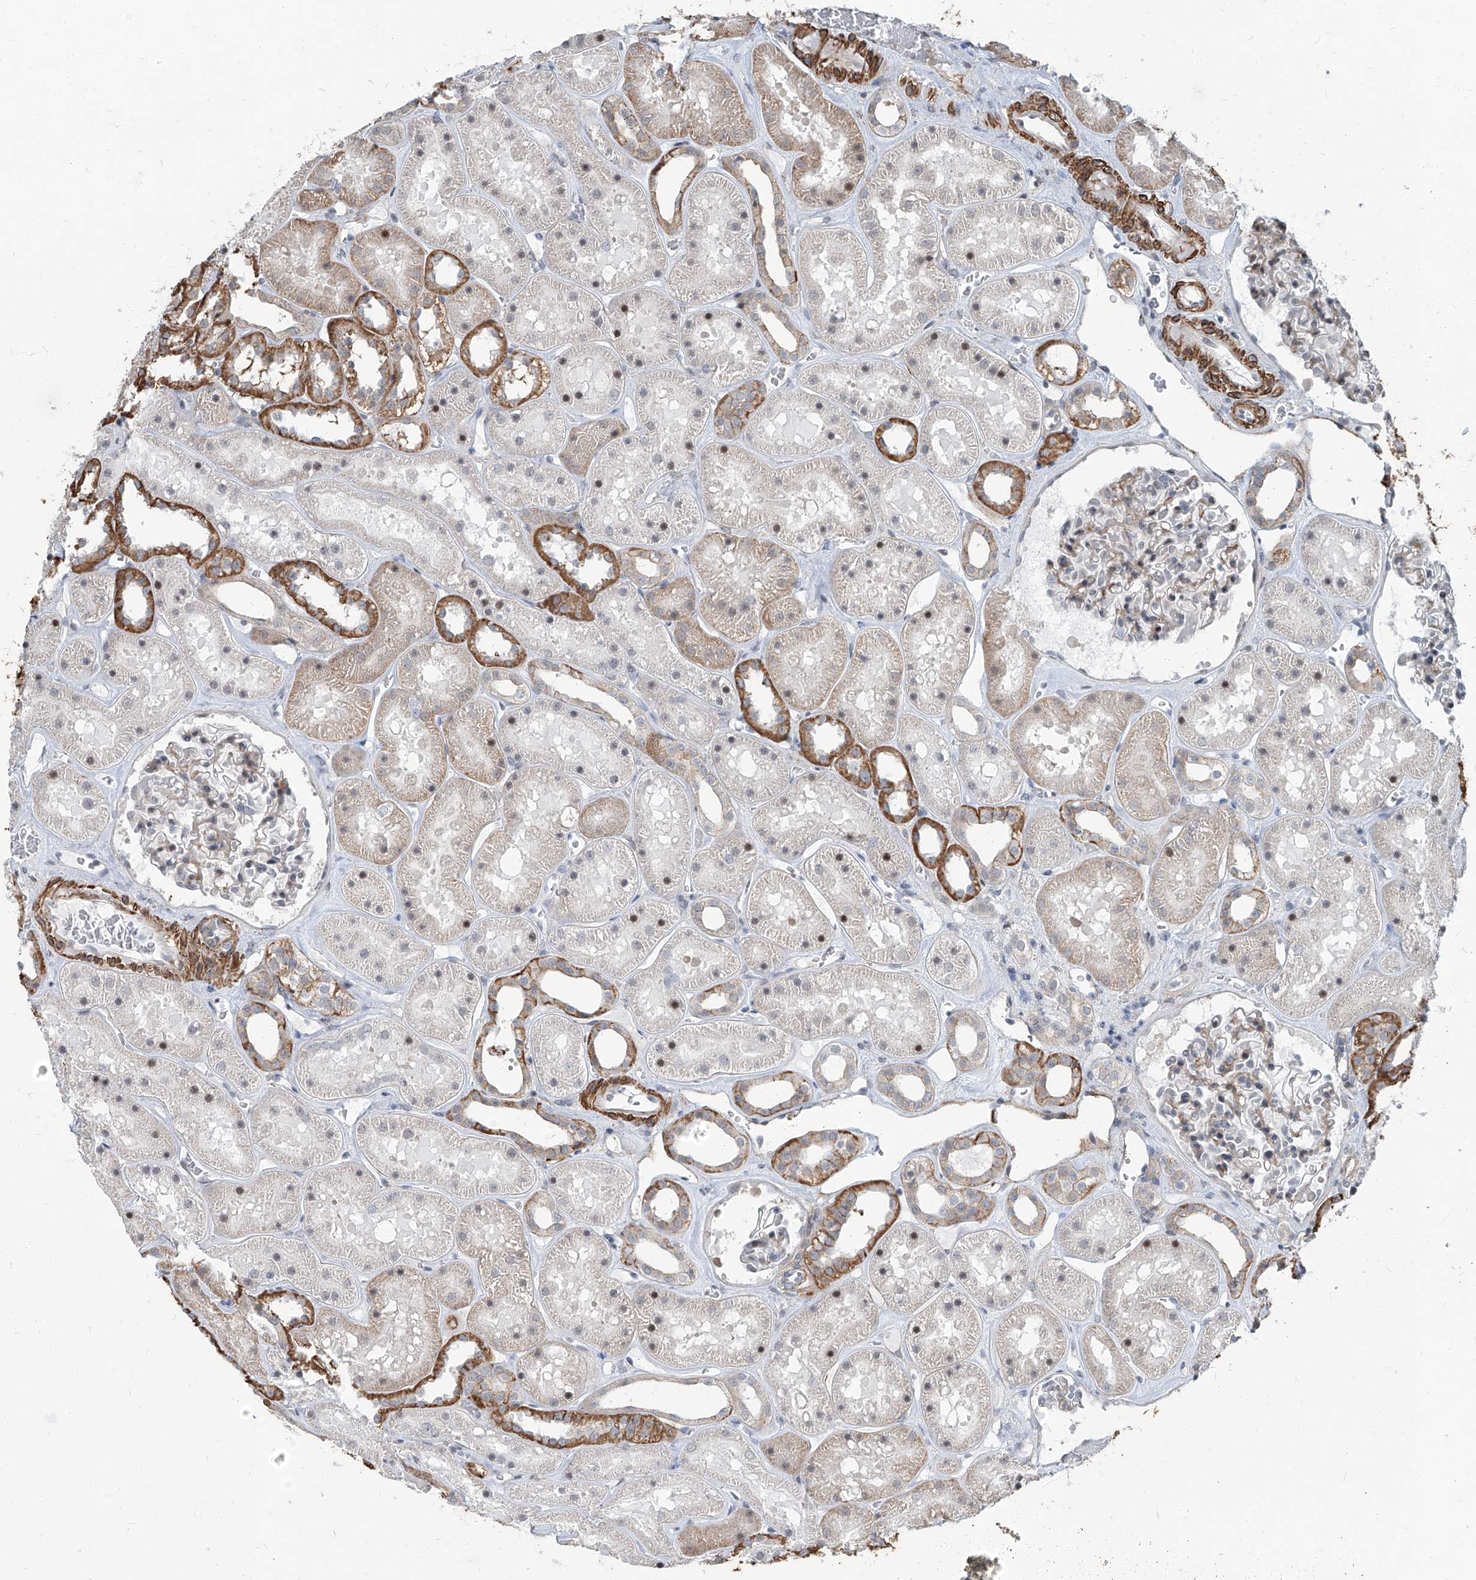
{"staining": {"intensity": "weak", "quantity": "<25%", "location": "cytoplasmic/membranous"}, "tissue": "kidney", "cell_type": "Cells in glomeruli", "image_type": "normal", "snomed": [{"axis": "morphology", "description": "Normal tissue, NOS"}, {"axis": "topography", "description": "Kidney"}], "caption": "Unremarkable kidney was stained to show a protein in brown. There is no significant positivity in cells in glomeruli. (DAB IHC visualized using brightfield microscopy, high magnification).", "gene": "TXLNB", "patient": {"sex": "female", "age": 41}}